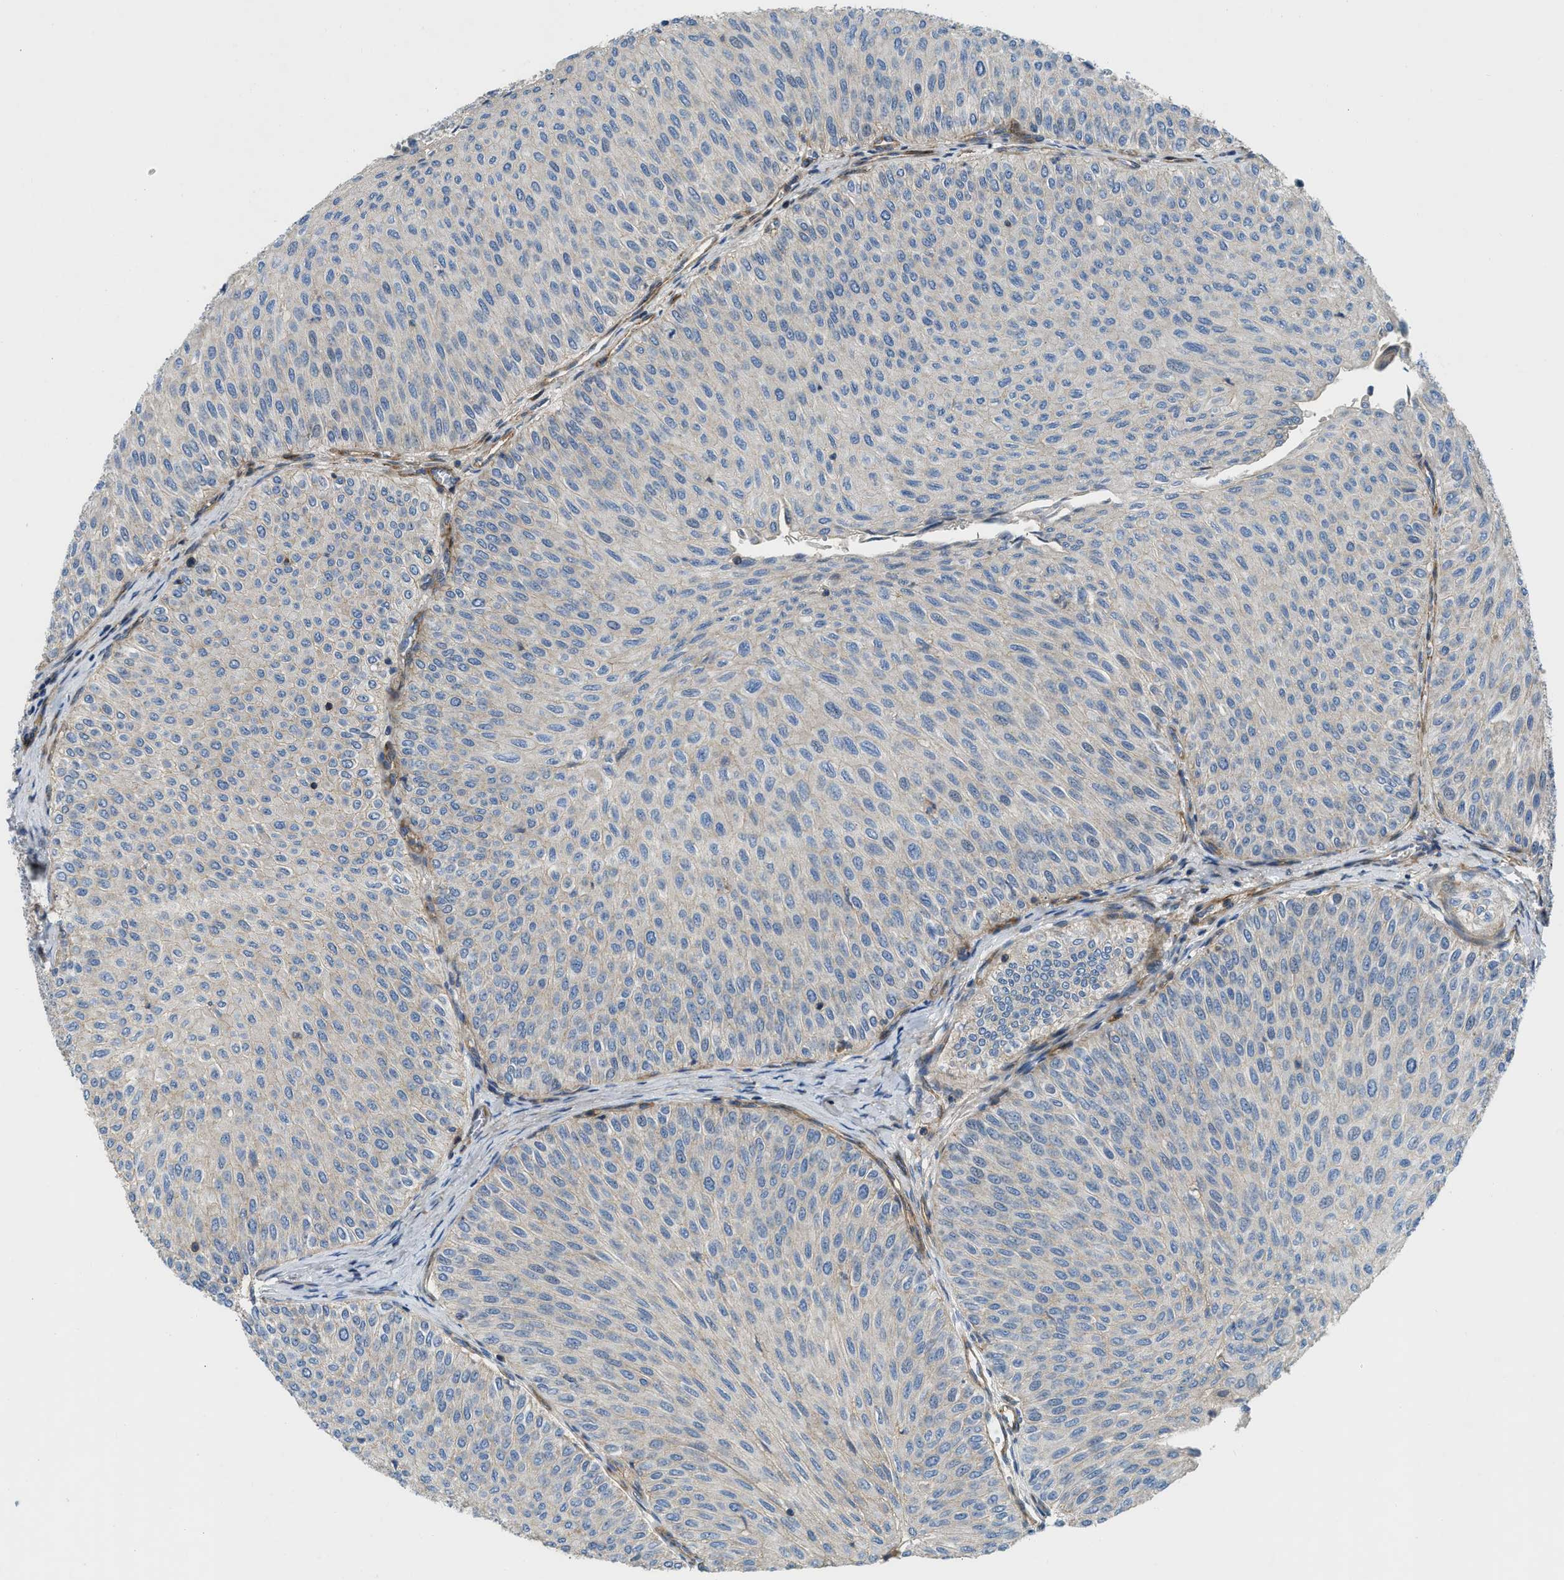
{"staining": {"intensity": "negative", "quantity": "none", "location": "none"}, "tissue": "urothelial cancer", "cell_type": "Tumor cells", "image_type": "cancer", "snomed": [{"axis": "morphology", "description": "Urothelial carcinoma, Low grade"}, {"axis": "topography", "description": "Urinary bladder"}], "caption": "IHC photomicrograph of neoplastic tissue: low-grade urothelial carcinoma stained with DAB (3,3'-diaminobenzidine) shows no significant protein positivity in tumor cells.", "gene": "NYNRIN", "patient": {"sex": "male", "age": 78}}